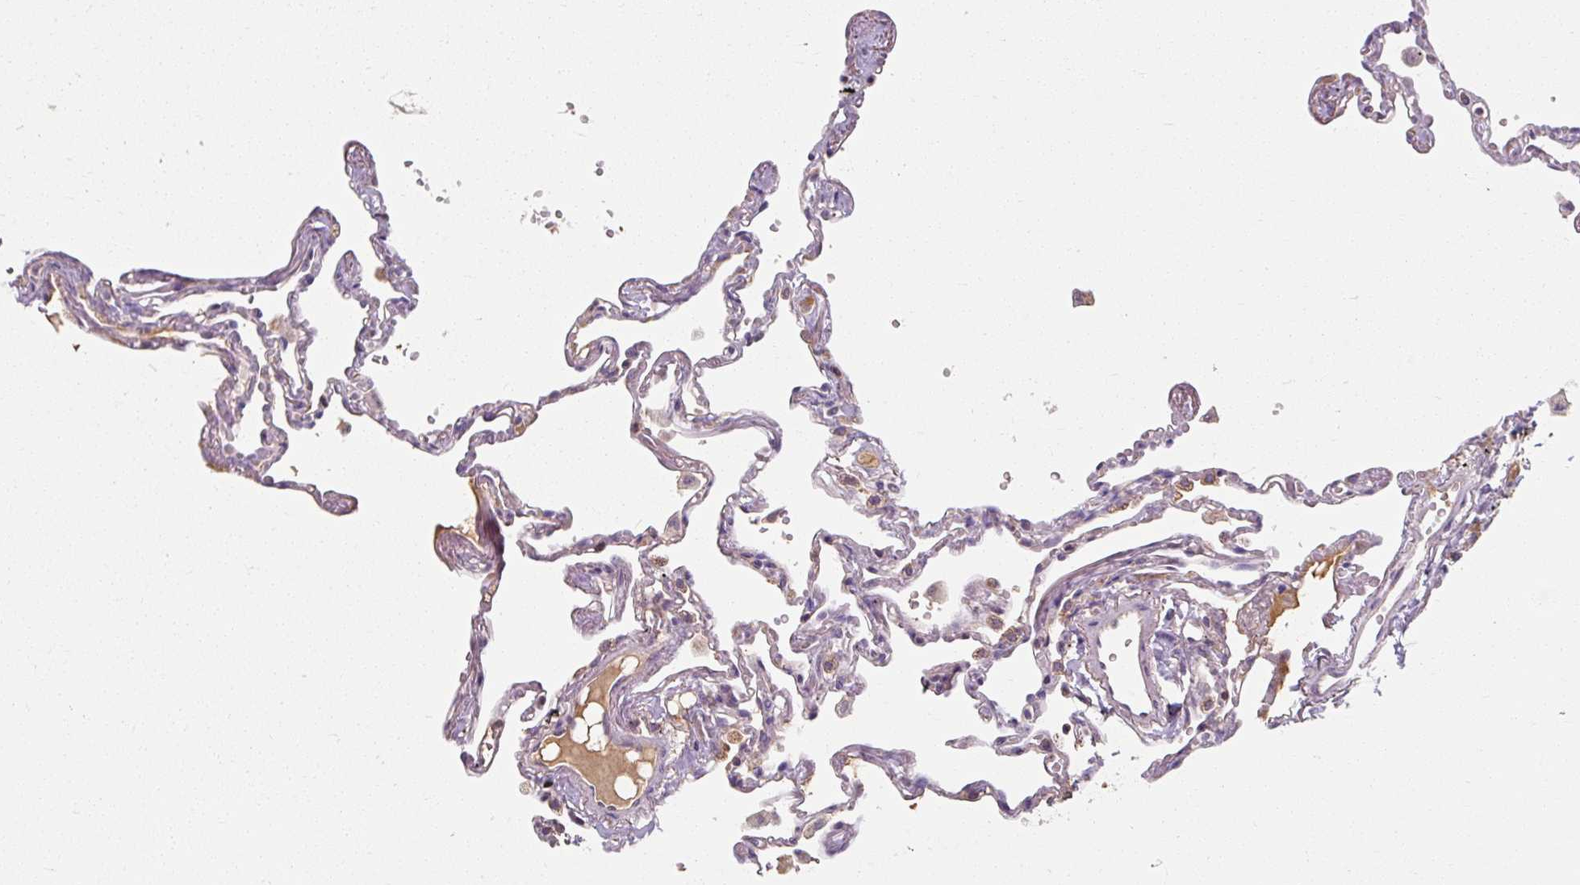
{"staining": {"intensity": "negative", "quantity": "none", "location": "none"}, "tissue": "lung", "cell_type": "Alveolar cells", "image_type": "normal", "snomed": [{"axis": "morphology", "description": "Normal tissue, NOS"}, {"axis": "topography", "description": "Lung"}], "caption": "This is a histopathology image of IHC staining of benign lung, which shows no expression in alveolar cells. (DAB (3,3'-diaminobenzidine) immunohistochemistry with hematoxylin counter stain).", "gene": "TSEN54", "patient": {"sex": "female", "age": 67}}